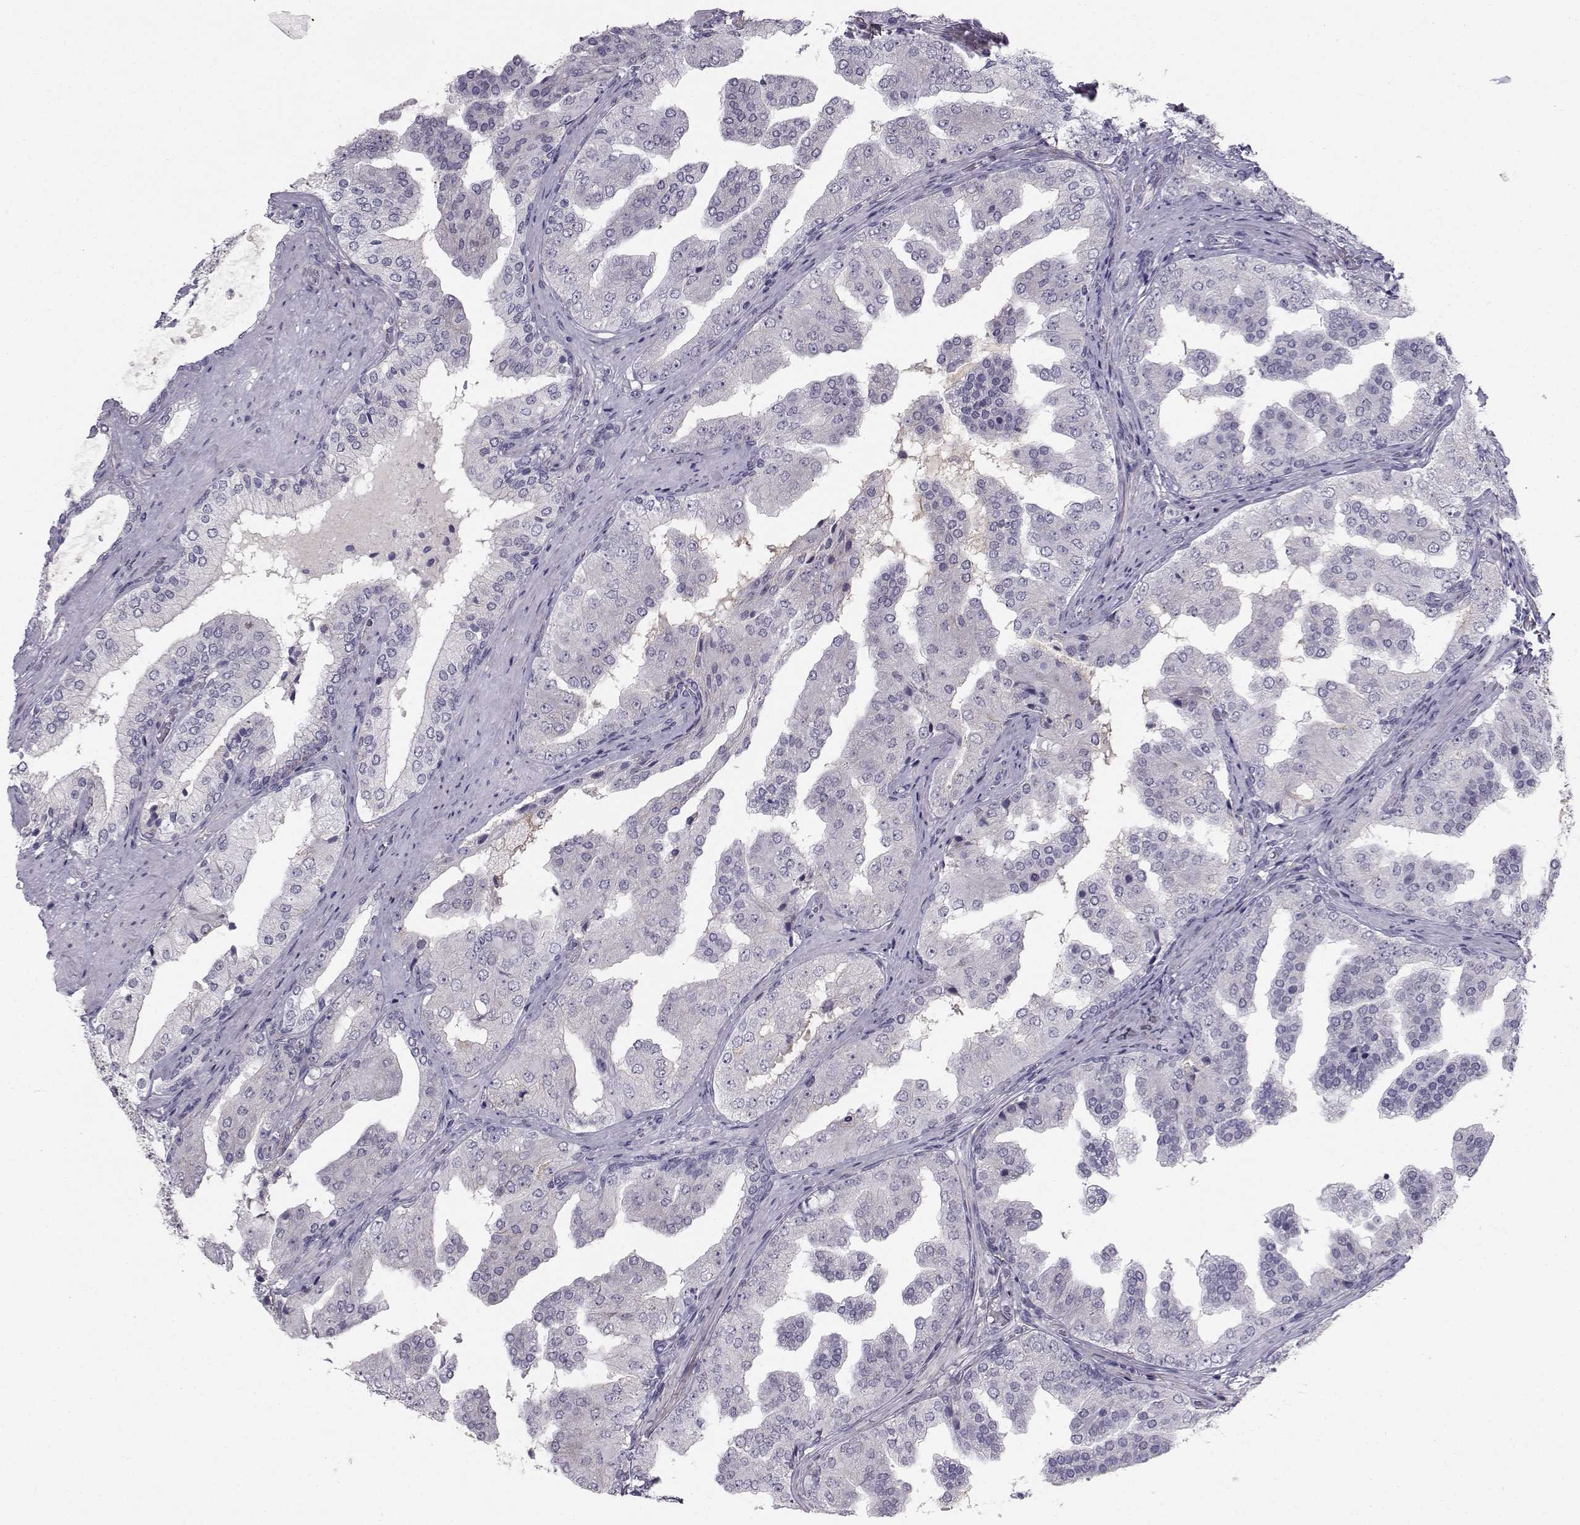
{"staining": {"intensity": "negative", "quantity": "none", "location": "none"}, "tissue": "prostate cancer", "cell_type": "Tumor cells", "image_type": "cancer", "snomed": [{"axis": "morphology", "description": "Adenocarcinoma, Low grade"}, {"axis": "topography", "description": "Prostate and seminal vesicle, NOS"}], "caption": "An immunohistochemistry (IHC) histopathology image of prostate low-grade adenocarcinoma is shown. There is no staining in tumor cells of prostate low-grade adenocarcinoma.", "gene": "SPDYE4", "patient": {"sex": "male", "age": 61}}